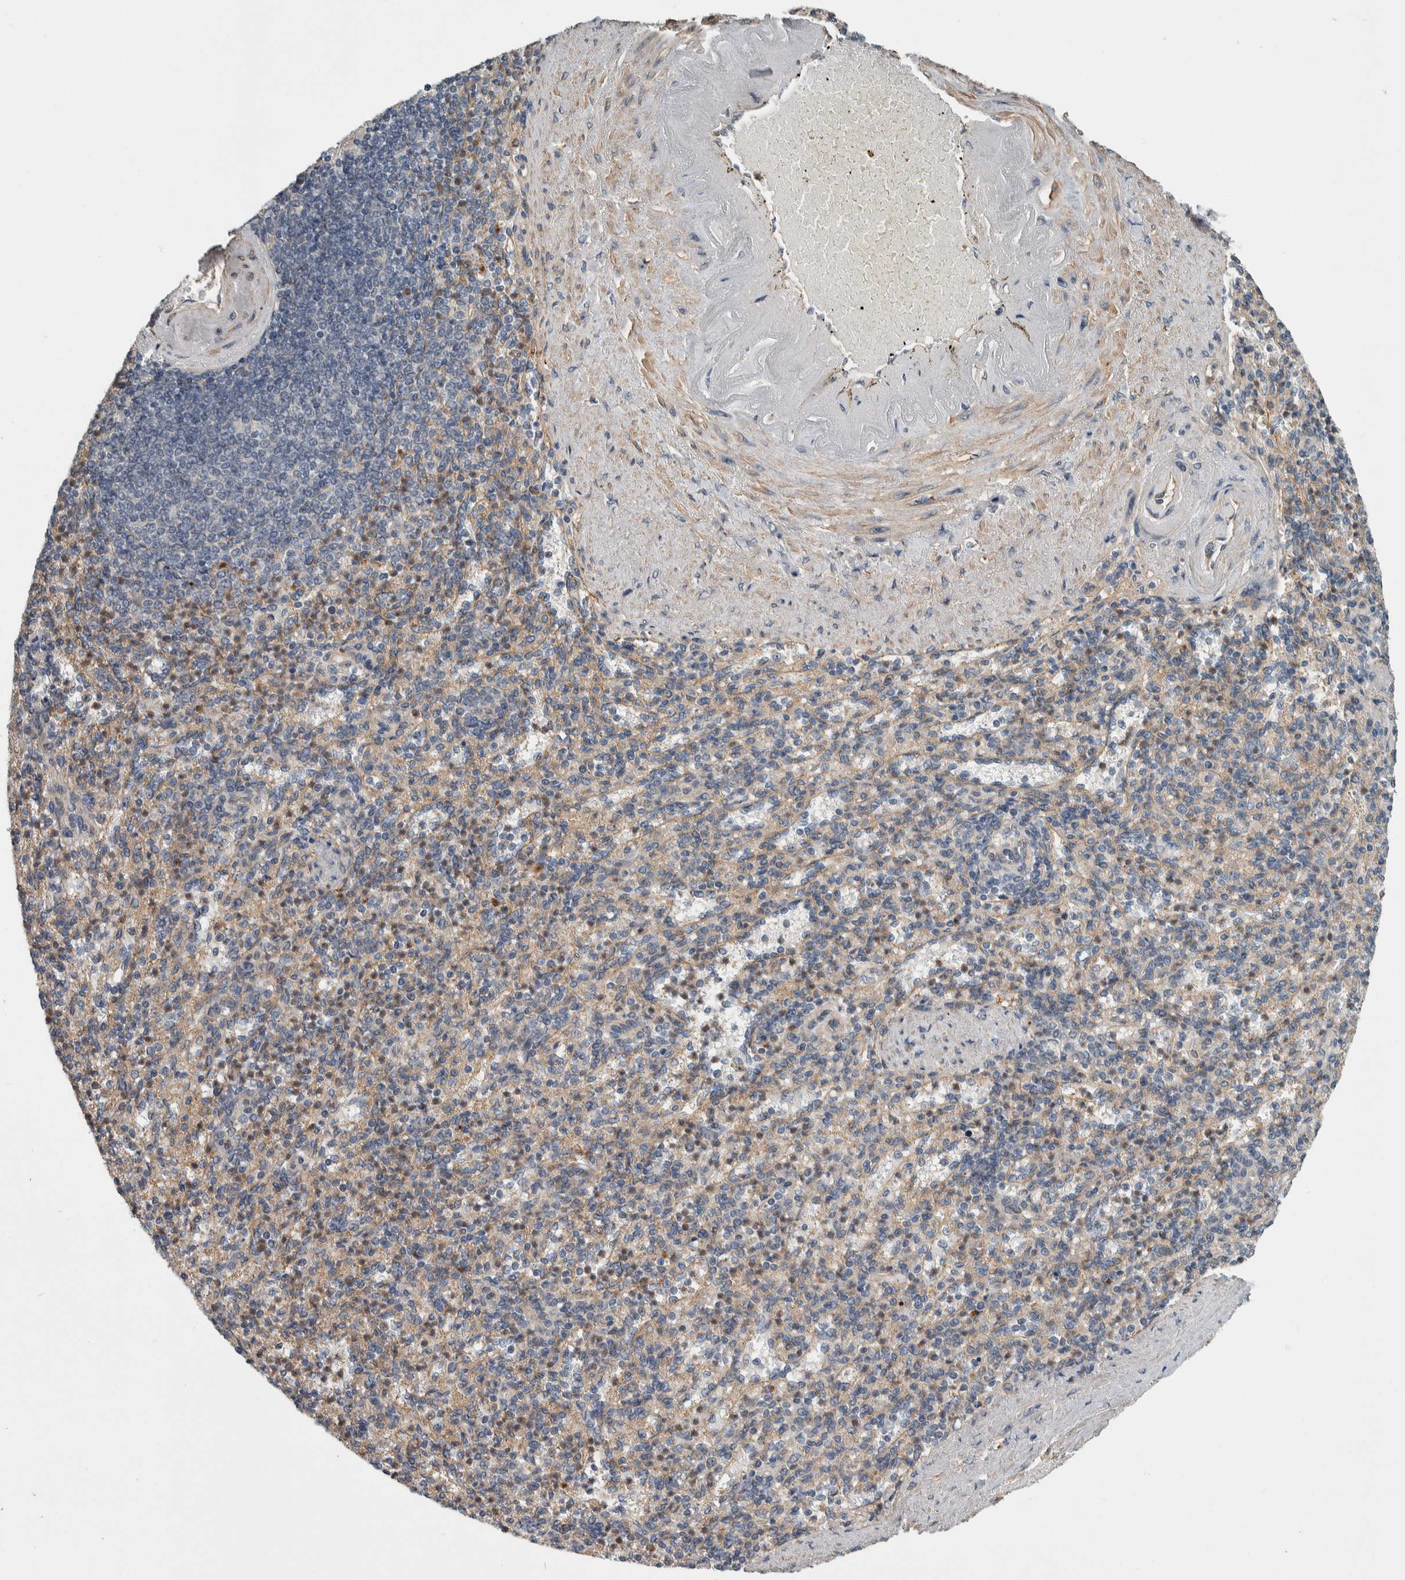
{"staining": {"intensity": "weak", "quantity": "<25%", "location": "cytoplasmic/membranous"}, "tissue": "spleen", "cell_type": "Cells in red pulp", "image_type": "normal", "snomed": [{"axis": "morphology", "description": "Normal tissue, NOS"}, {"axis": "topography", "description": "Spleen"}], "caption": "Image shows no protein staining in cells in red pulp of benign spleen. (Immunohistochemistry (ihc), brightfield microscopy, high magnification).", "gene": "KCNJ3", "patient": {"sex": "female", "age": 74}}